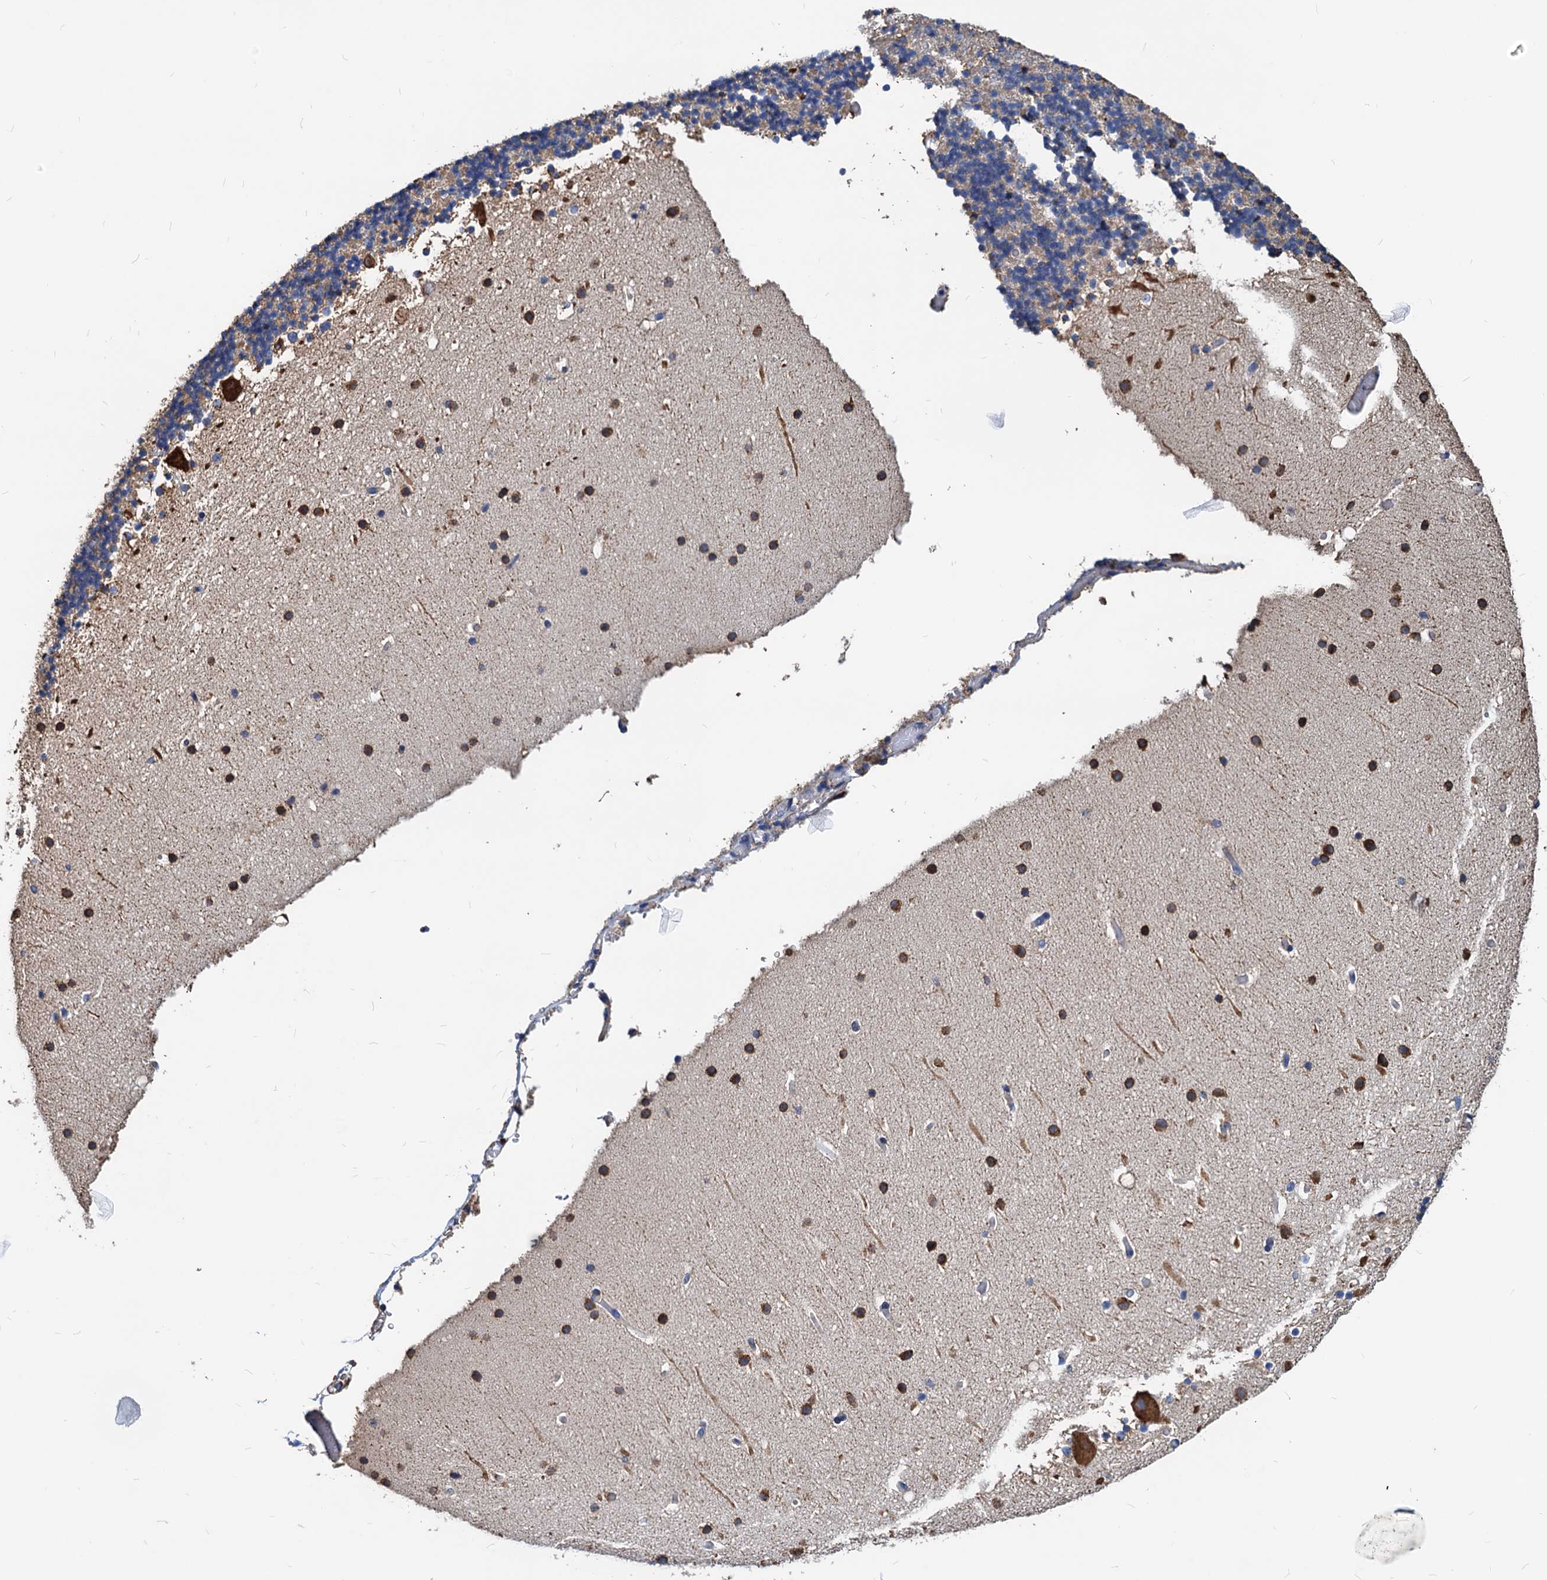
{"staining": {"intensity": "moderate", "quantity": "<25%", "location": "cytoplasmic/membranous"}, "tissue": "cerebellum", "cell_type": "Cells in granular layer", "image_type": "normal", "snomed": [{"axis": "morphology", "description": "Normal tissue, NOS"}, {"axis": "topography", "description": "Cerebellum"}], "caption": "Immunohistochemical staining of benign cerebellum displays moderate cytoplasmic/membranous protein expression in approximately <25% of cells in granular layer.", "gene": "HSPA5", "patient": {"sex": "male", "age": 57}}